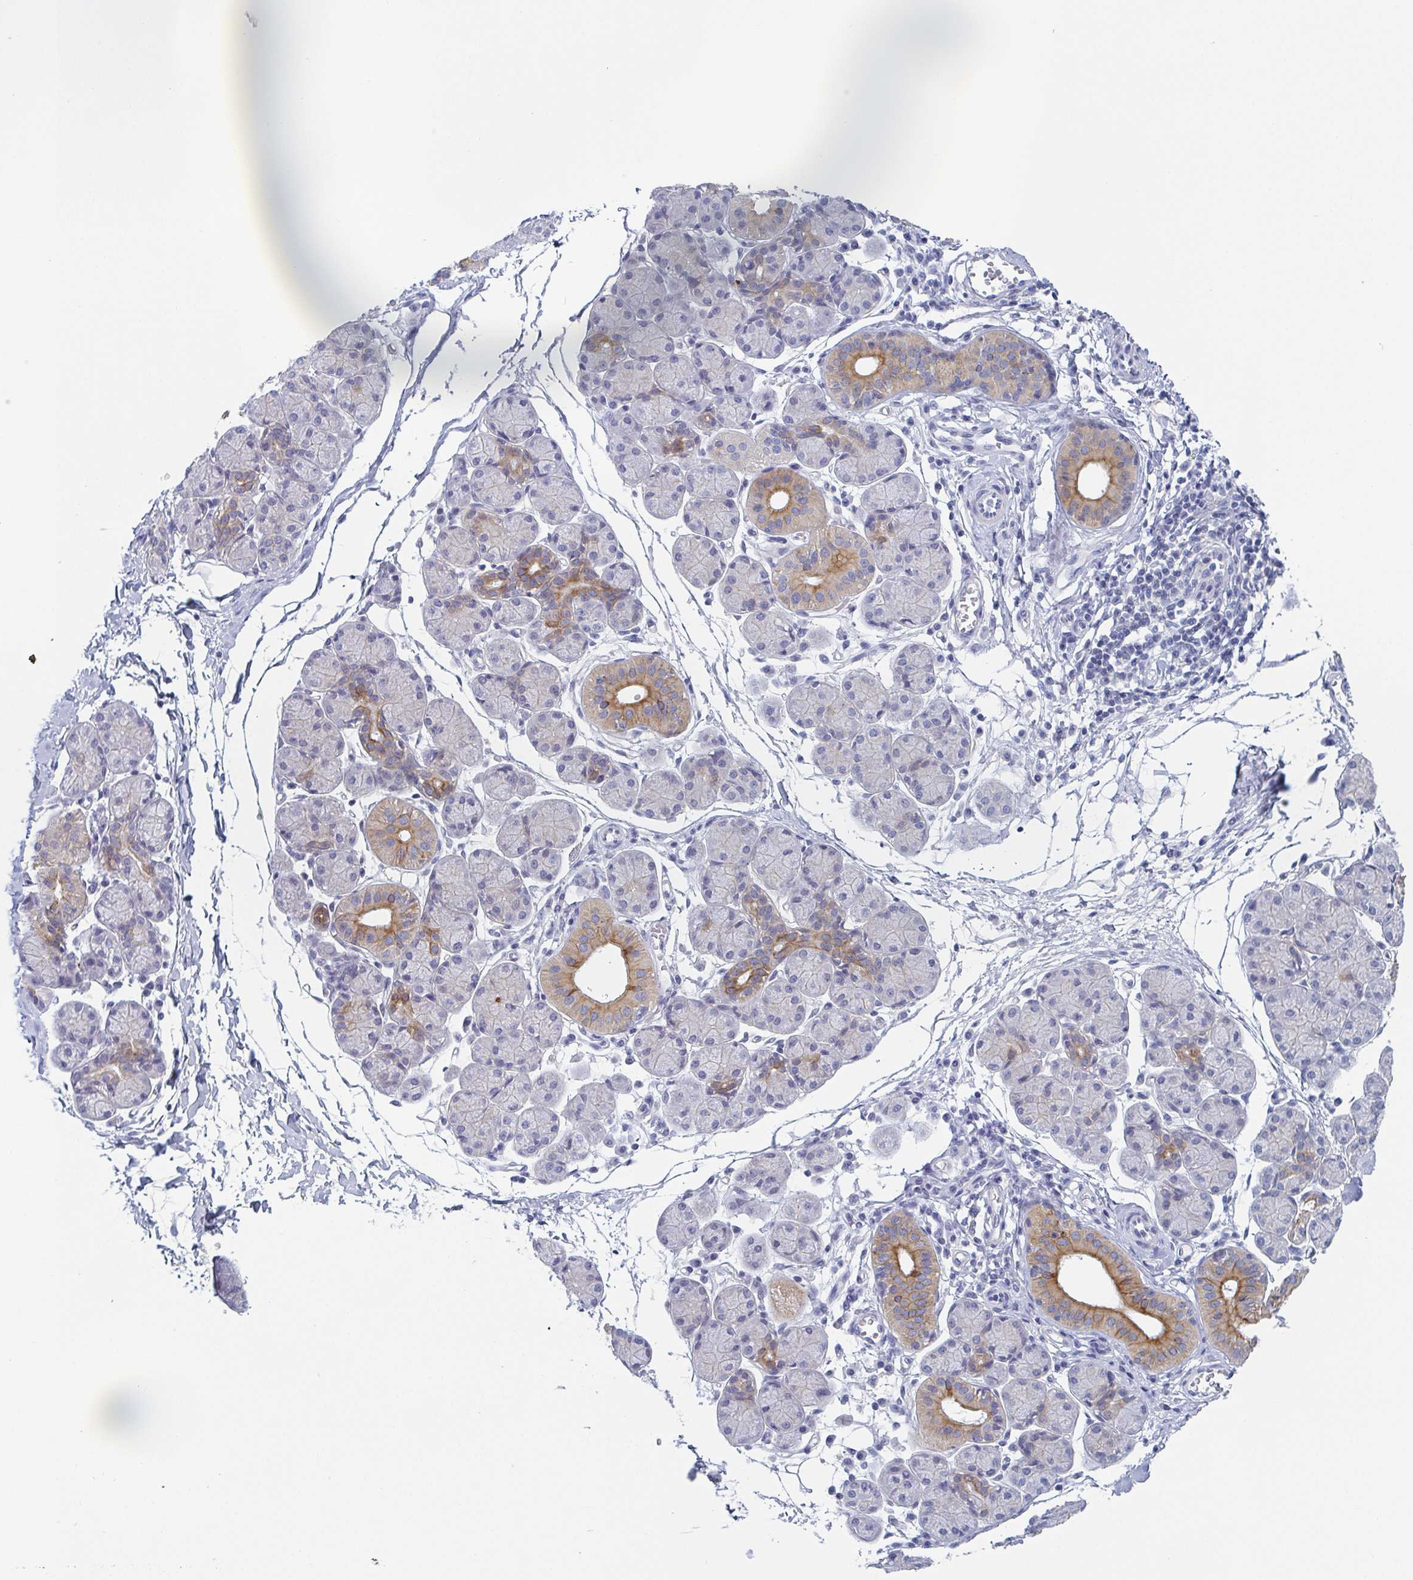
{"staining": {"intensity": "moderate", "quantity": "<25%", "location": "cytoplasmic/membranous"}, "tissue": "salivary gland", "cell_type": "Glandular cells", "image_type": "normal", "snomed": [{"axis": "morphology", "description": "Normal tissue, NOS"}, {"axis": "morphology", "description": "Inflammation, NOS"}, {"axis": "topography", "description": "Lymph node"}, {"axis": "topography", "description": "Salivary gland"}], "caption": "Protein staining of unremarkable salivary gland reveals moderate cytoplasmic/membranous staining in approximately <25% of glandular cells.", "gene": "RHOV", "patient": {"sex": "male", "age": 3}}